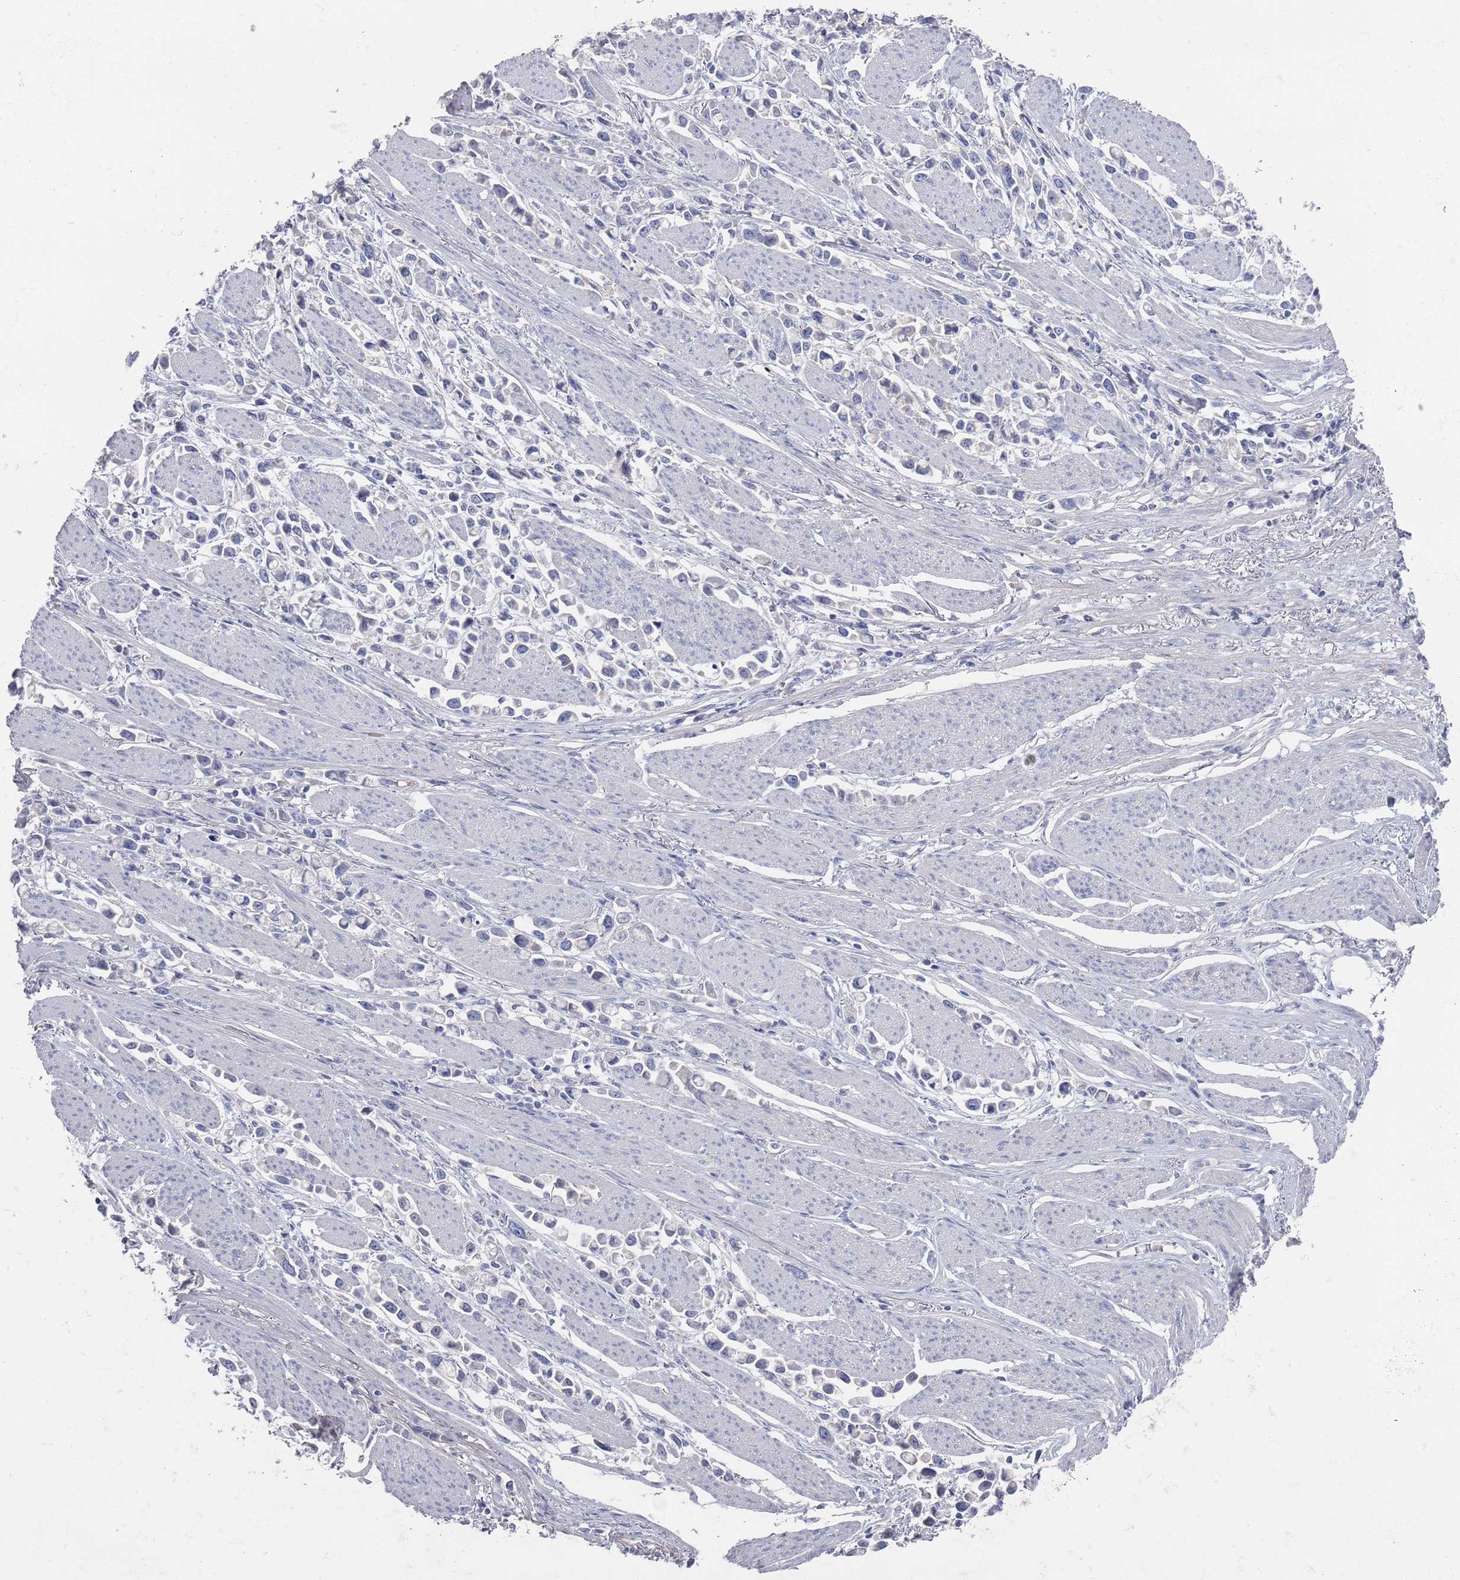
{"staining": {"intensity": "negative", "quantity": "none", "location": "none"}, "tissue": "stomach cancer", "cell_type": "Tumor cells", "image_type": "cancer", "snomed": [{"axis": "morphology", "description": "Adenocarcinoma, NOS"}, {"axis": "topography", "description": "Stomach"}], "caption": "A histopathology image of human adenocarcinoma (stomach) is negative for staining in tumor cells.", "gene": "TMCO3", "patient": {"sex": "female", "age": 81}}